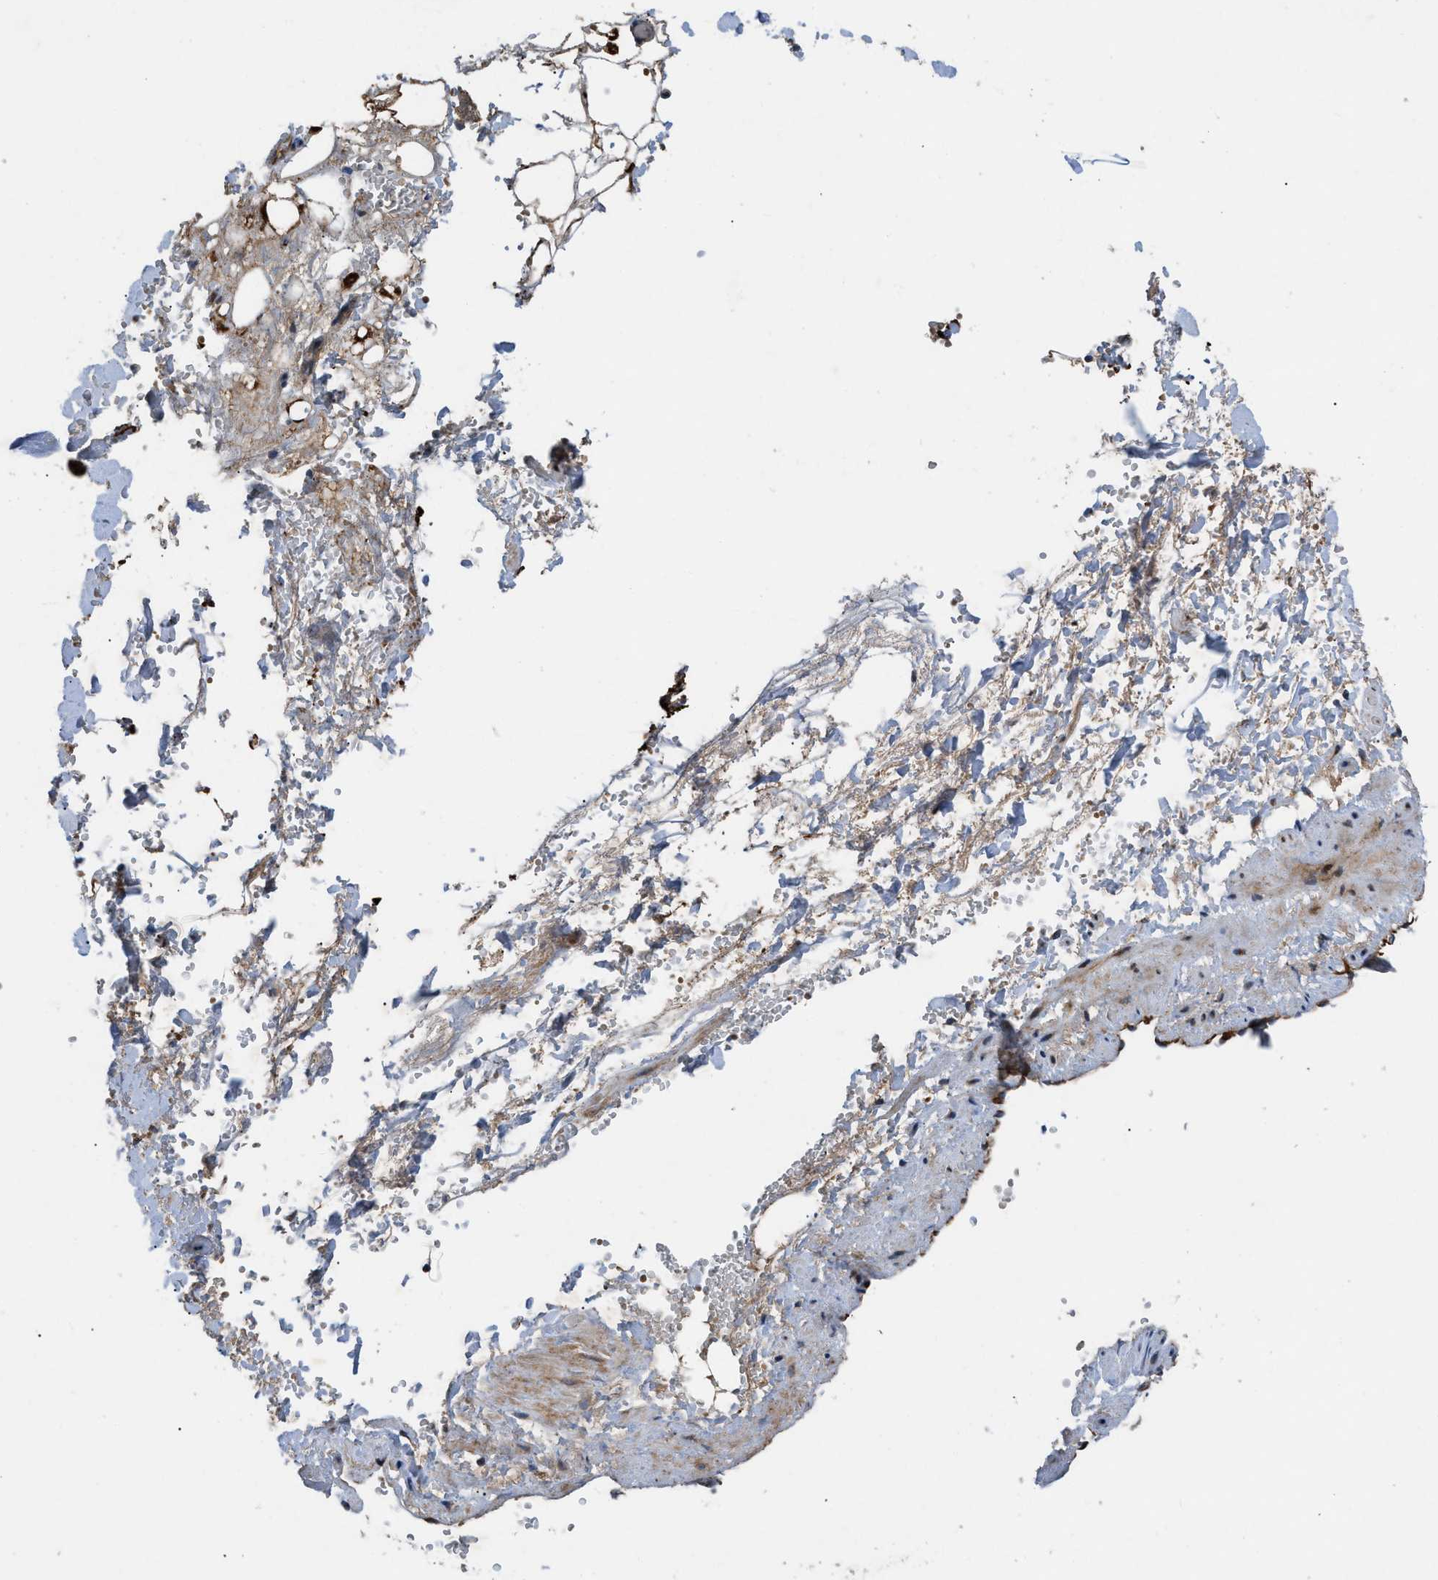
{"staining": {"intensity": "weak", "quantity": ">75%", "location": "cytoplasmic/membranous"}, "tissue": "adipose tissue", "cell_type": "Adipocytes", "image_type": "normal", "snomed": [{"axis": "morphology", "description": "Normal tissue, NOS"}, {"axis": "topography", "description": "Soft tissue"}, {"axis": "topography", "description": "Vascular tissue"}], "caption": "IHC staining of benign adipose tissue, which displays low levels of weak cytoplasmic/membranous staining in approximately >75% of adipocytes indicating weak cytoplasmic/membranous protein expression. The staining was performed using DAB (3,3'-diaminobenzidine) (brown) for protein detection and nuclei were counterstained in hematoxylin (blue).", "gene": "AP3M2", "patient": {"sex": "female", "age": 35}}